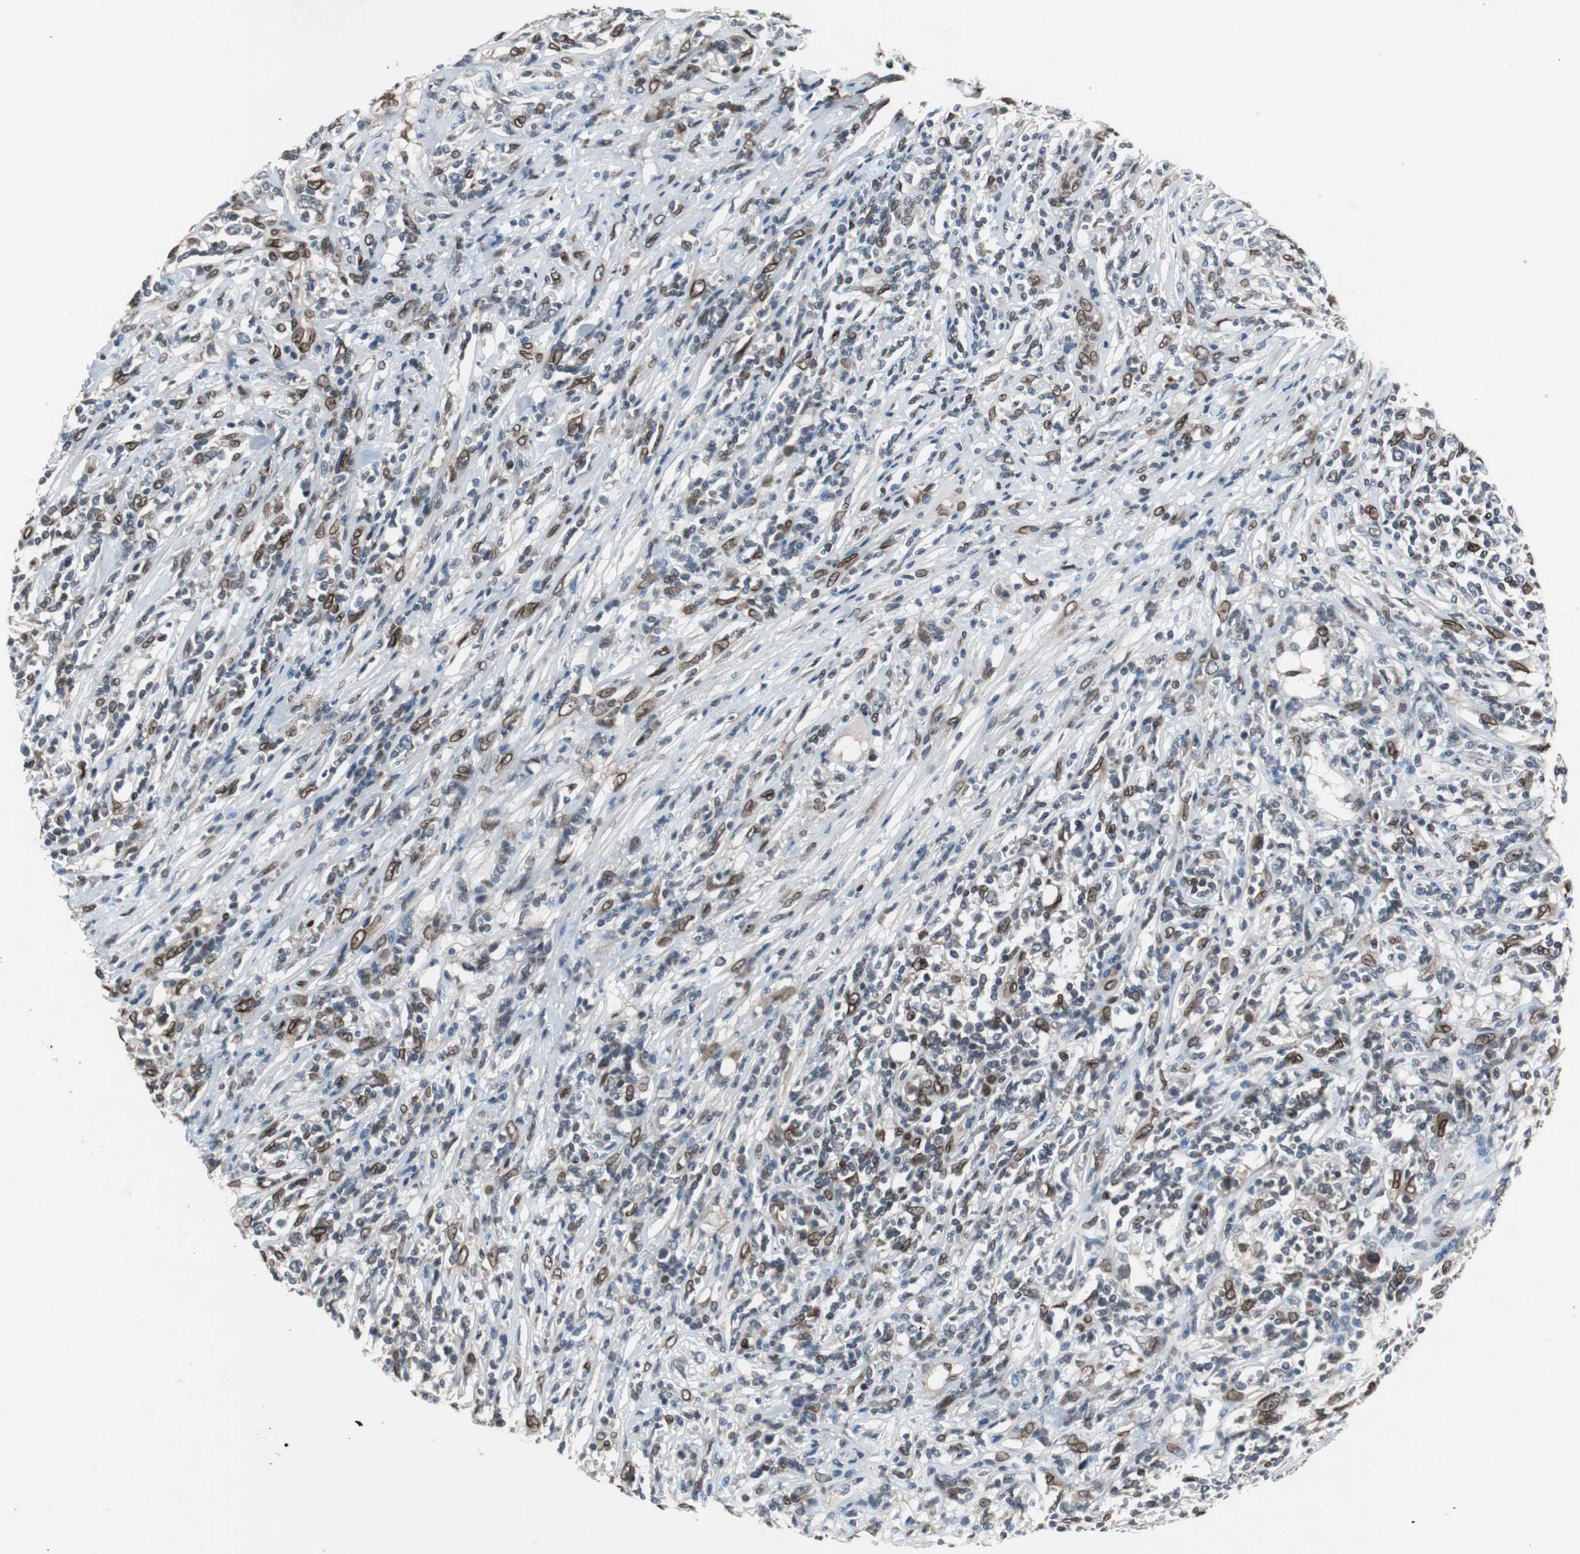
{"staining": {"intensity": "strong", "quantity": "25%-75%", "location": "cytoplasmic/membranous,nuclear"}, "tissue": "lymphoma", "cell_type": "Tumor cells", "image_type": "cancer", "snomed": [{"axis": "morphology", "description": "Malignant lymphoma, non-Hodgkin's type, High grade"}, {"axis": "topography", "description": "Lymph node"}], "caption": "Protein staining of malignant lymphoma, non-Hodgkin's type (high-grade) tissue reveals strong cytoplasmic/membranous and nuclear expression in about 25%-75% of tumor cells. Ihc stains the protein in brown and the nuclei are stained blue.", "gene": "LMNA", "patient": {"sex": "female", "age": 84}}